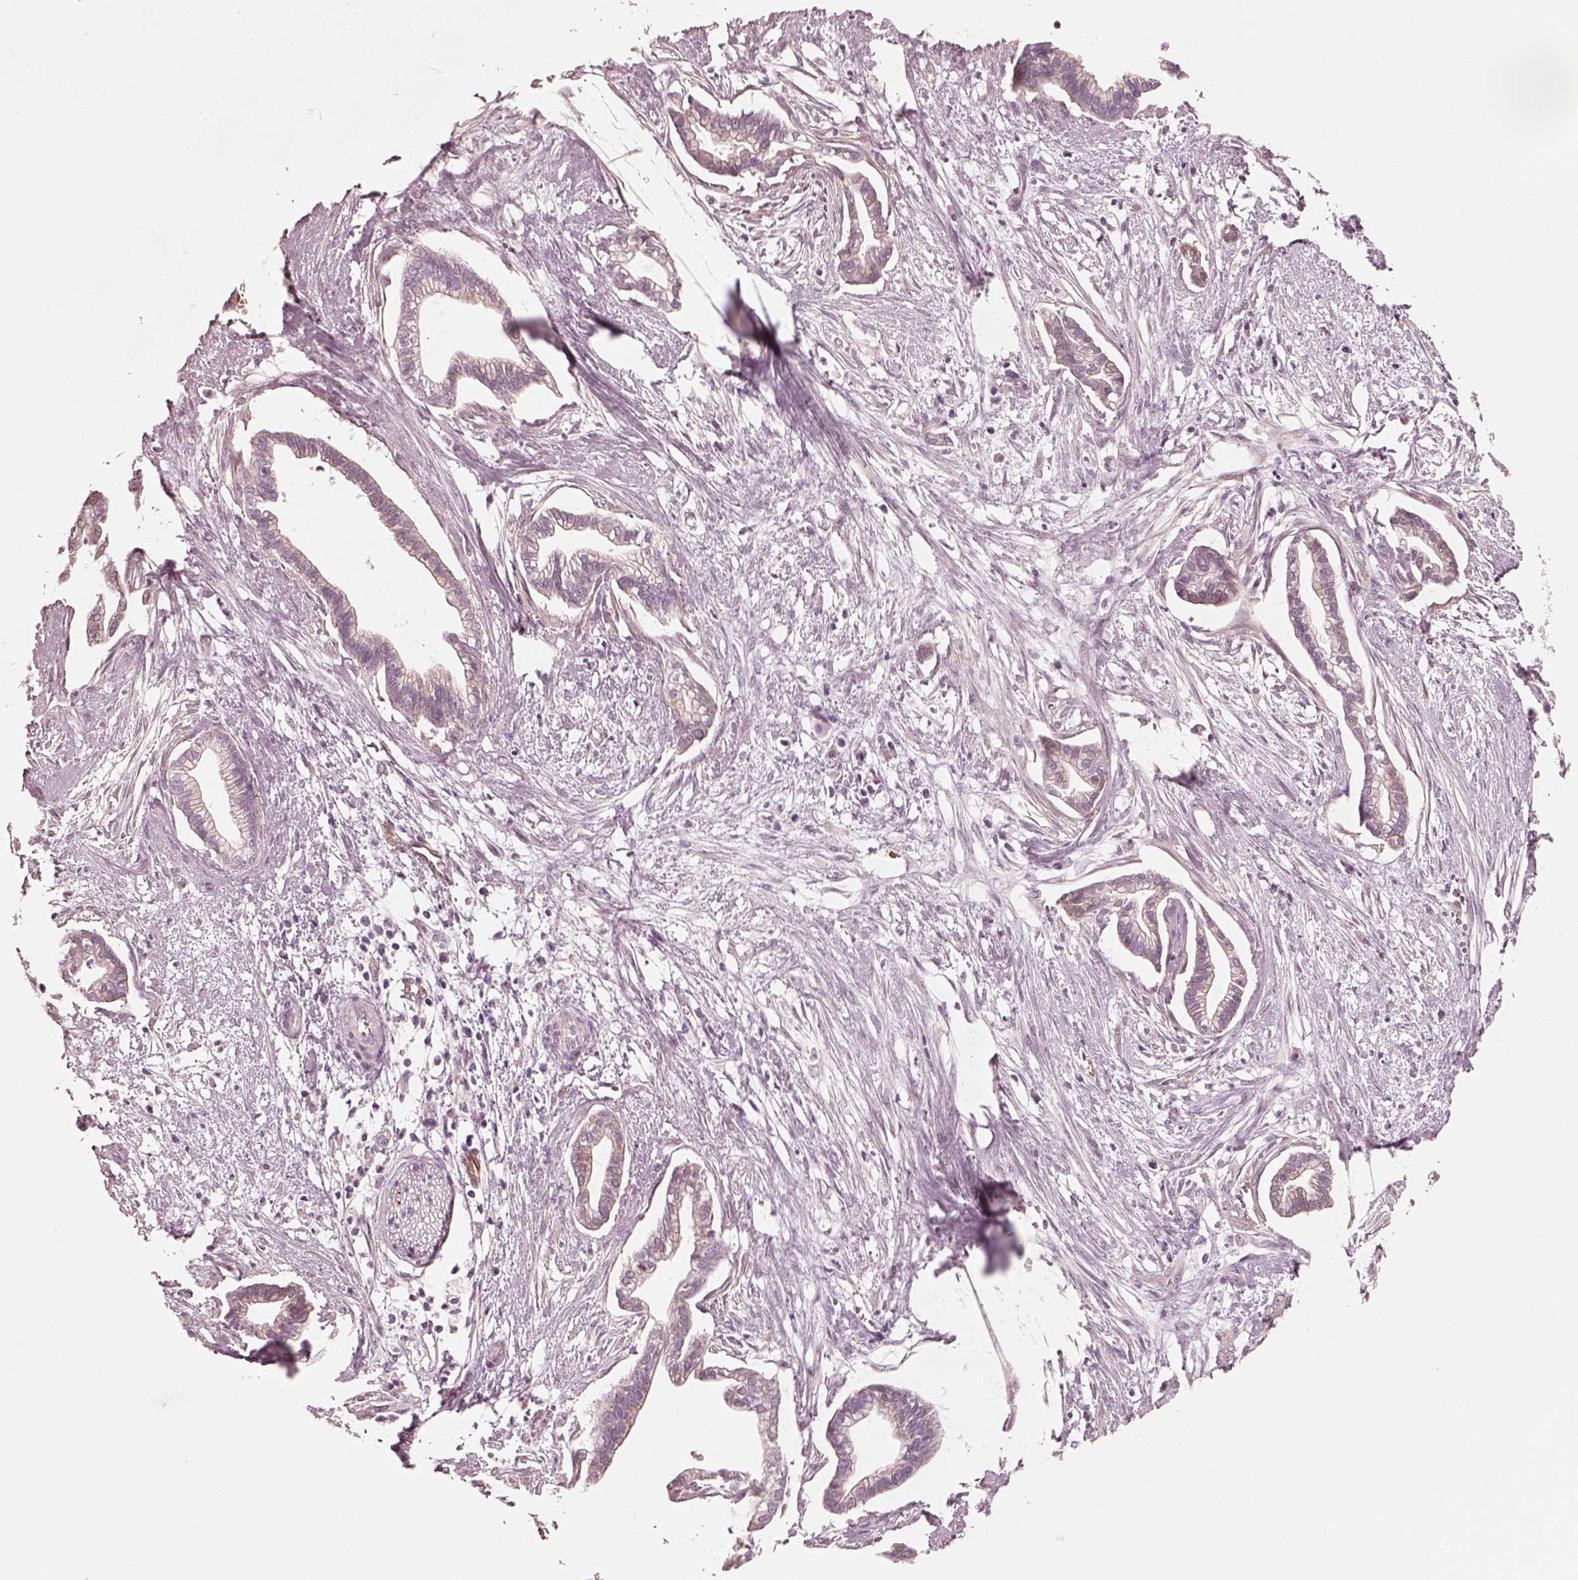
{"staining": {"intensity": "negative", "quantity": "none", "location": "none"}, "tissue": "cervical cancer", "cell_type": "Tumor cells", "image_type": "cancer", "snomed": [{"axis": "morphology", "description": "Adenocarcinoma, NOS"}, {"axis": "topography", "description": "Cervix"}], "caption": "This is a micrograph of immunohistochemistry (IHC) staining of cervical cancer (adenocarcinoma), which shows no staining in tumor cells. (Stains: DAB (3,3'-diaminobenzidine) IHC with hematoxylin counter stain, Microscopy: brightfield microscopy at high magnification).", "gene": "RAB3C", "patient": {"sex": "female", "age": 62}}